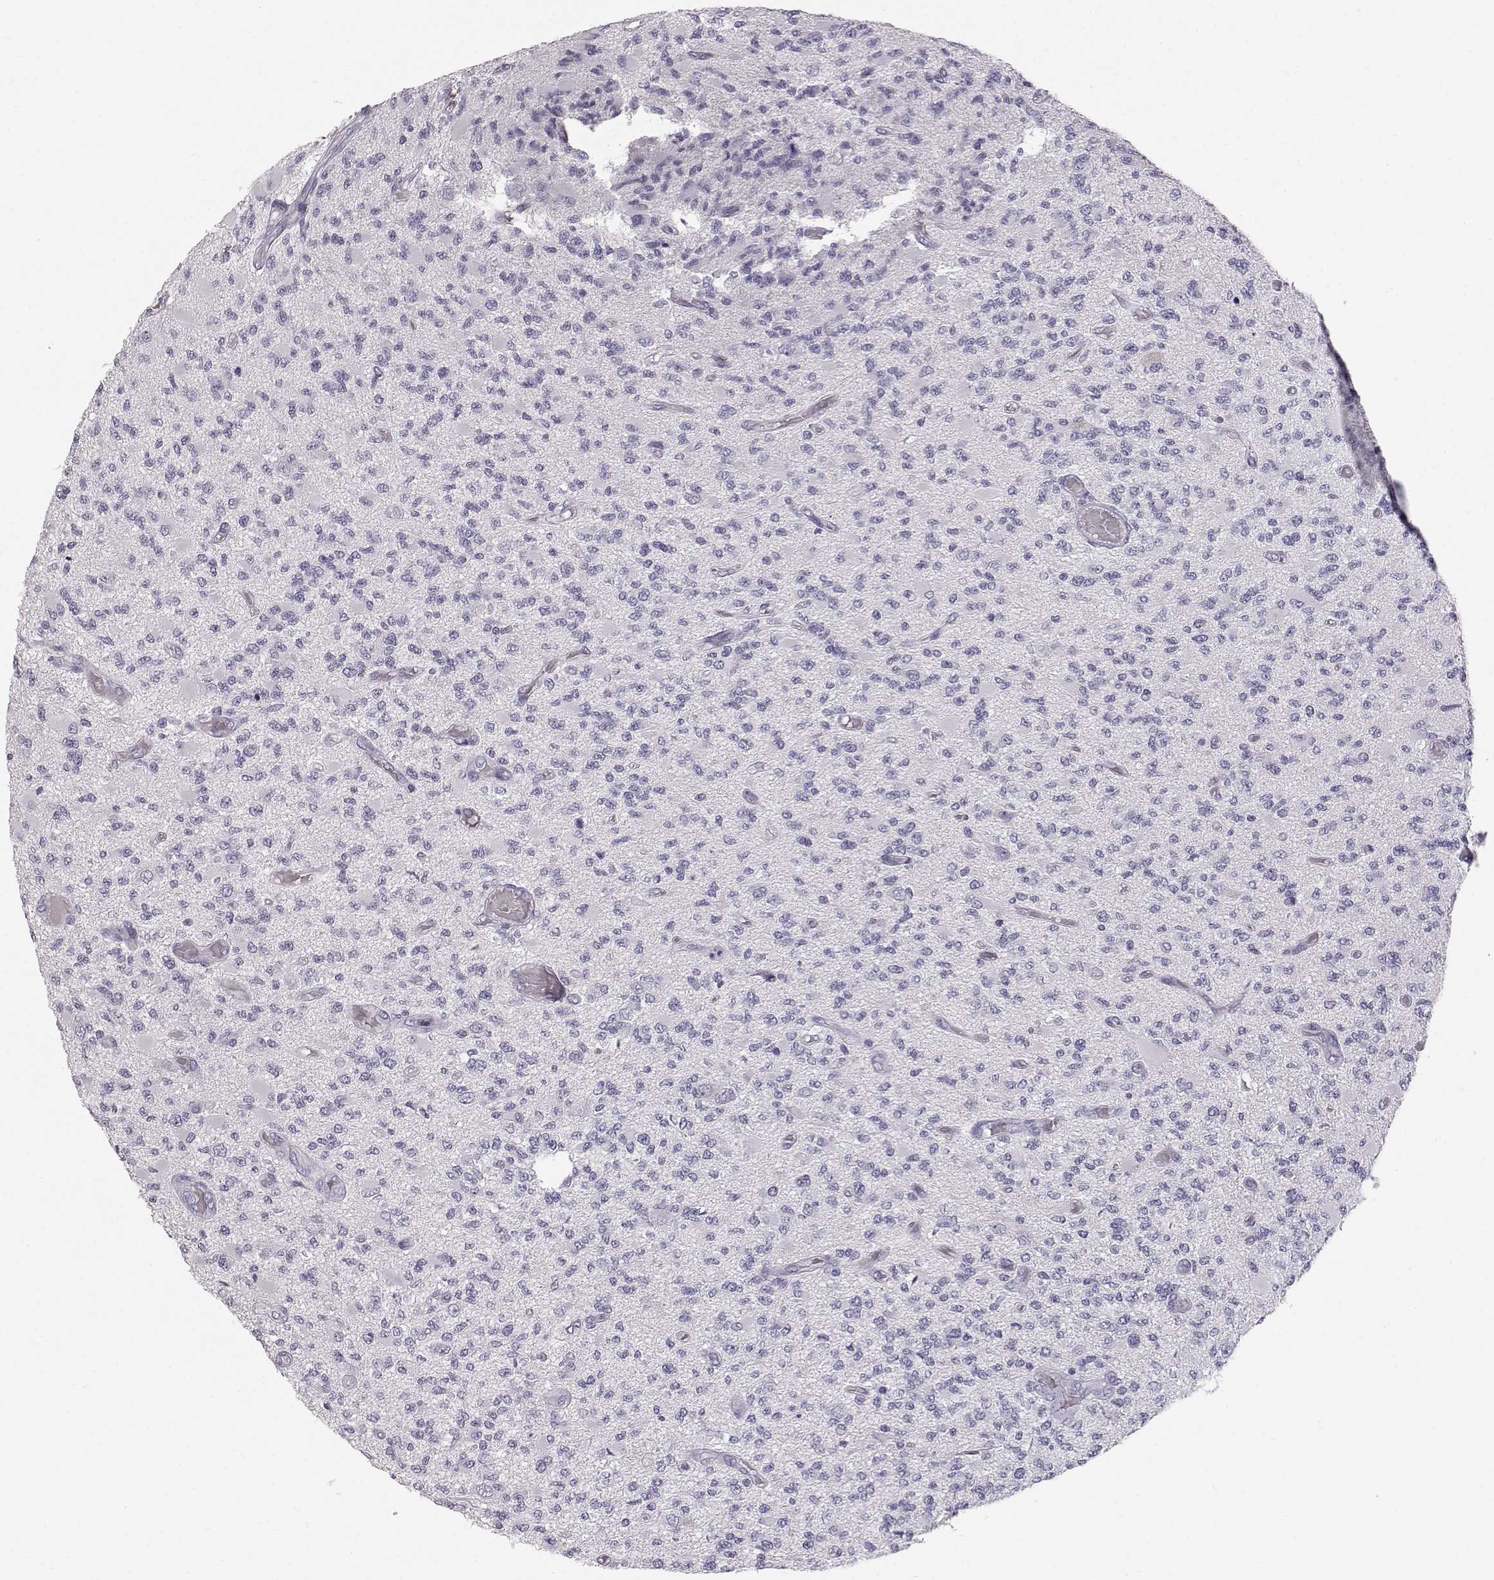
{"staining": {"intensity": "negative", "quantity": "none", "location": "none"}, "tissue": "glioma", "cell_type": "Tumor cells", "image_type": "cancer", "snomed": [{"axis": "morphology", "description": "Glioma, malignant, High grade"}, {"axis": "topography", "description": "Brain"}], "caption": "Glioma stained for a protein using immunohistochemistry (IHC) shows no staining tumor cells.", "gene": "KRTAP16-1", "patient": {"sex": "female", "age": 63}}